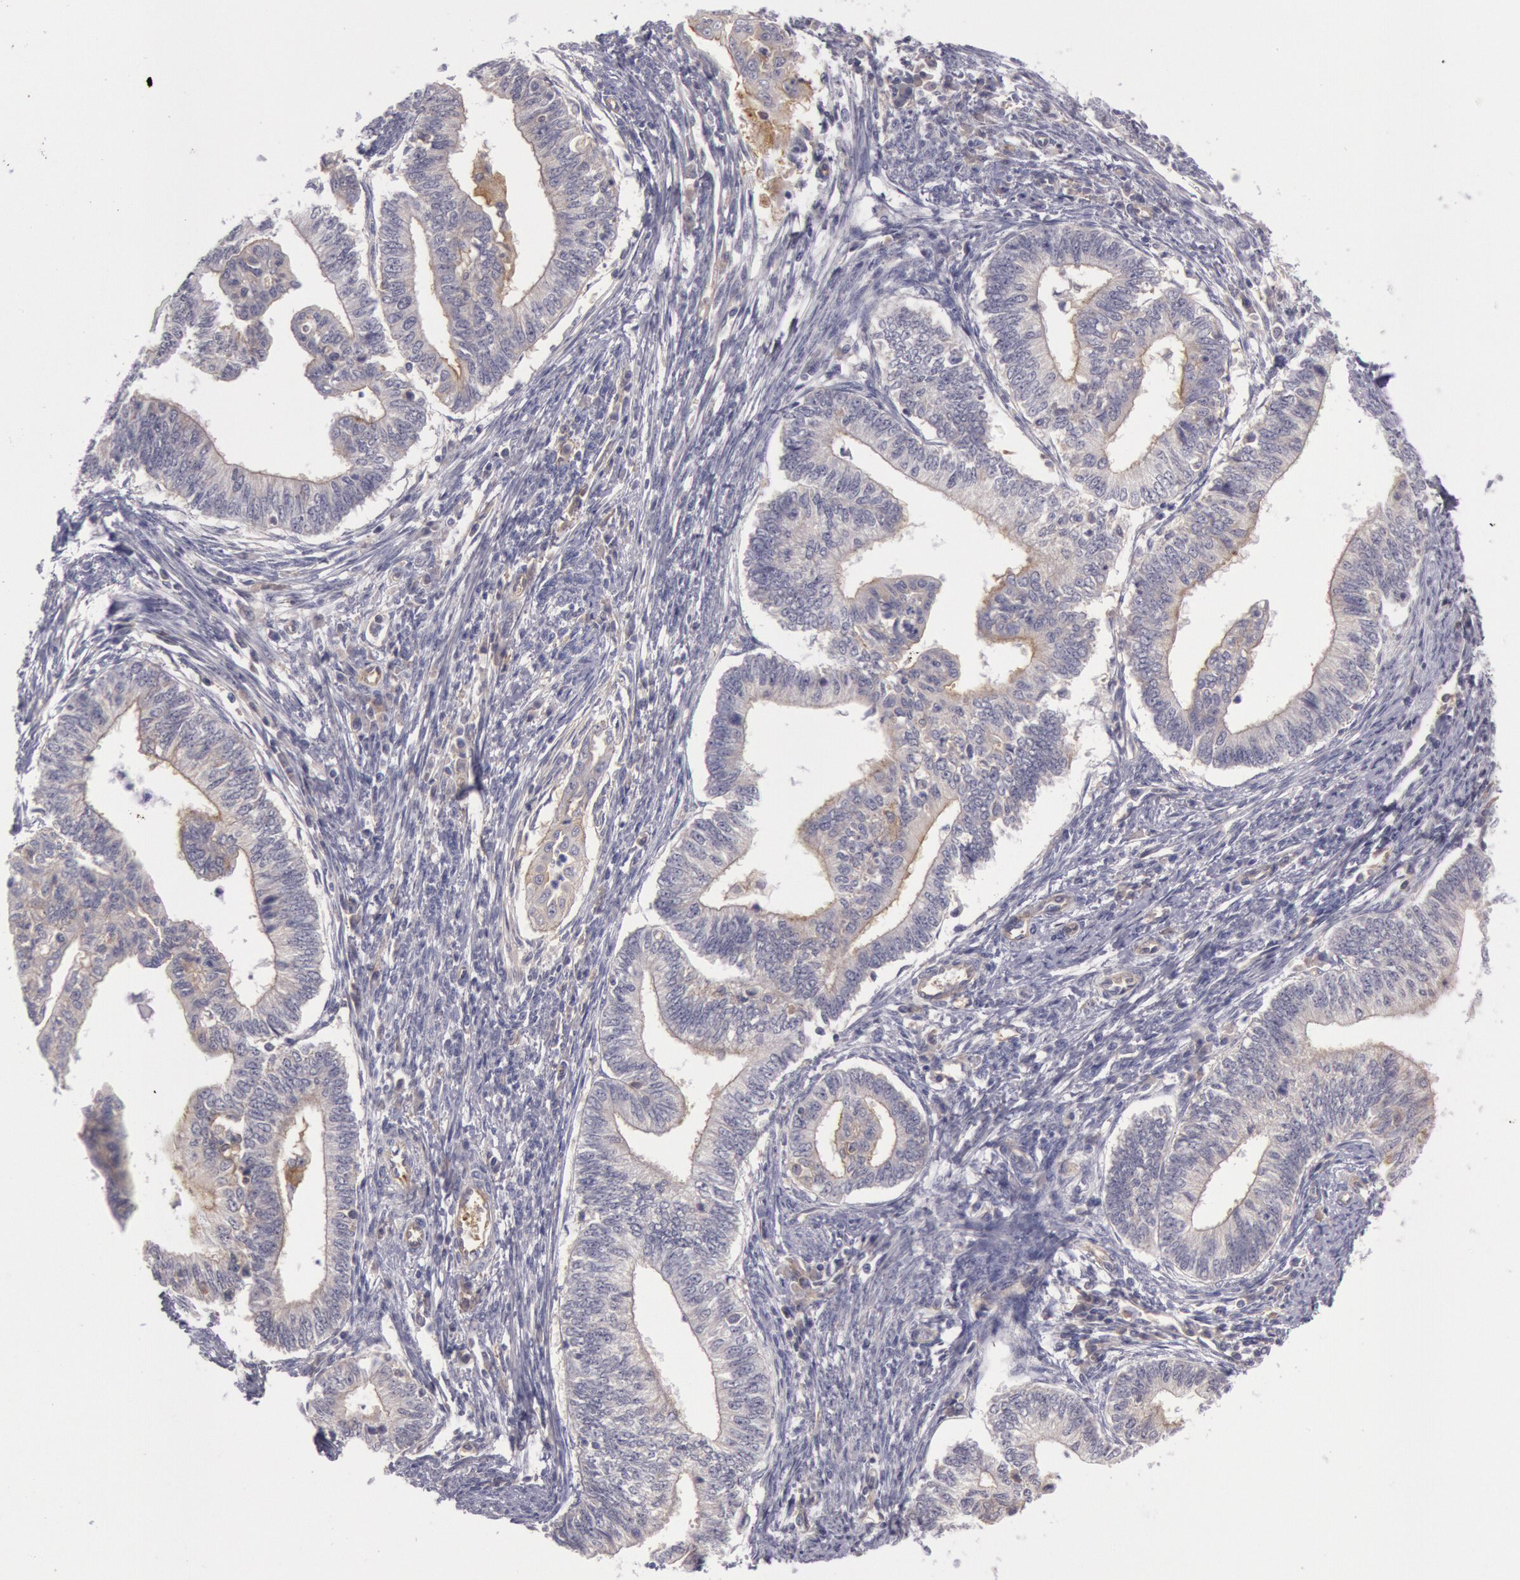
{"staining": {"intensity": "weak", "quantity": "25%-75%", "location": "cytoplasmic/membranous"}, "tissue": "endometrial cancer", "cell_type": "Tumor cells", "image_type": "cancer", "snomed": [{"axis": "morphology", "description": "Adenocarcinoma, NOS"}, {"axis": "topography", "description": "Endometrium"}], "caption": "IHC of human adenocarcinoma (endometrial) demonstrates low levels of weak cytoplasmic/membranous positivity in about 25%-75% of tumor cells.", "gene": "MYO5A", "patient": {"sex": "female", "age": 66}}